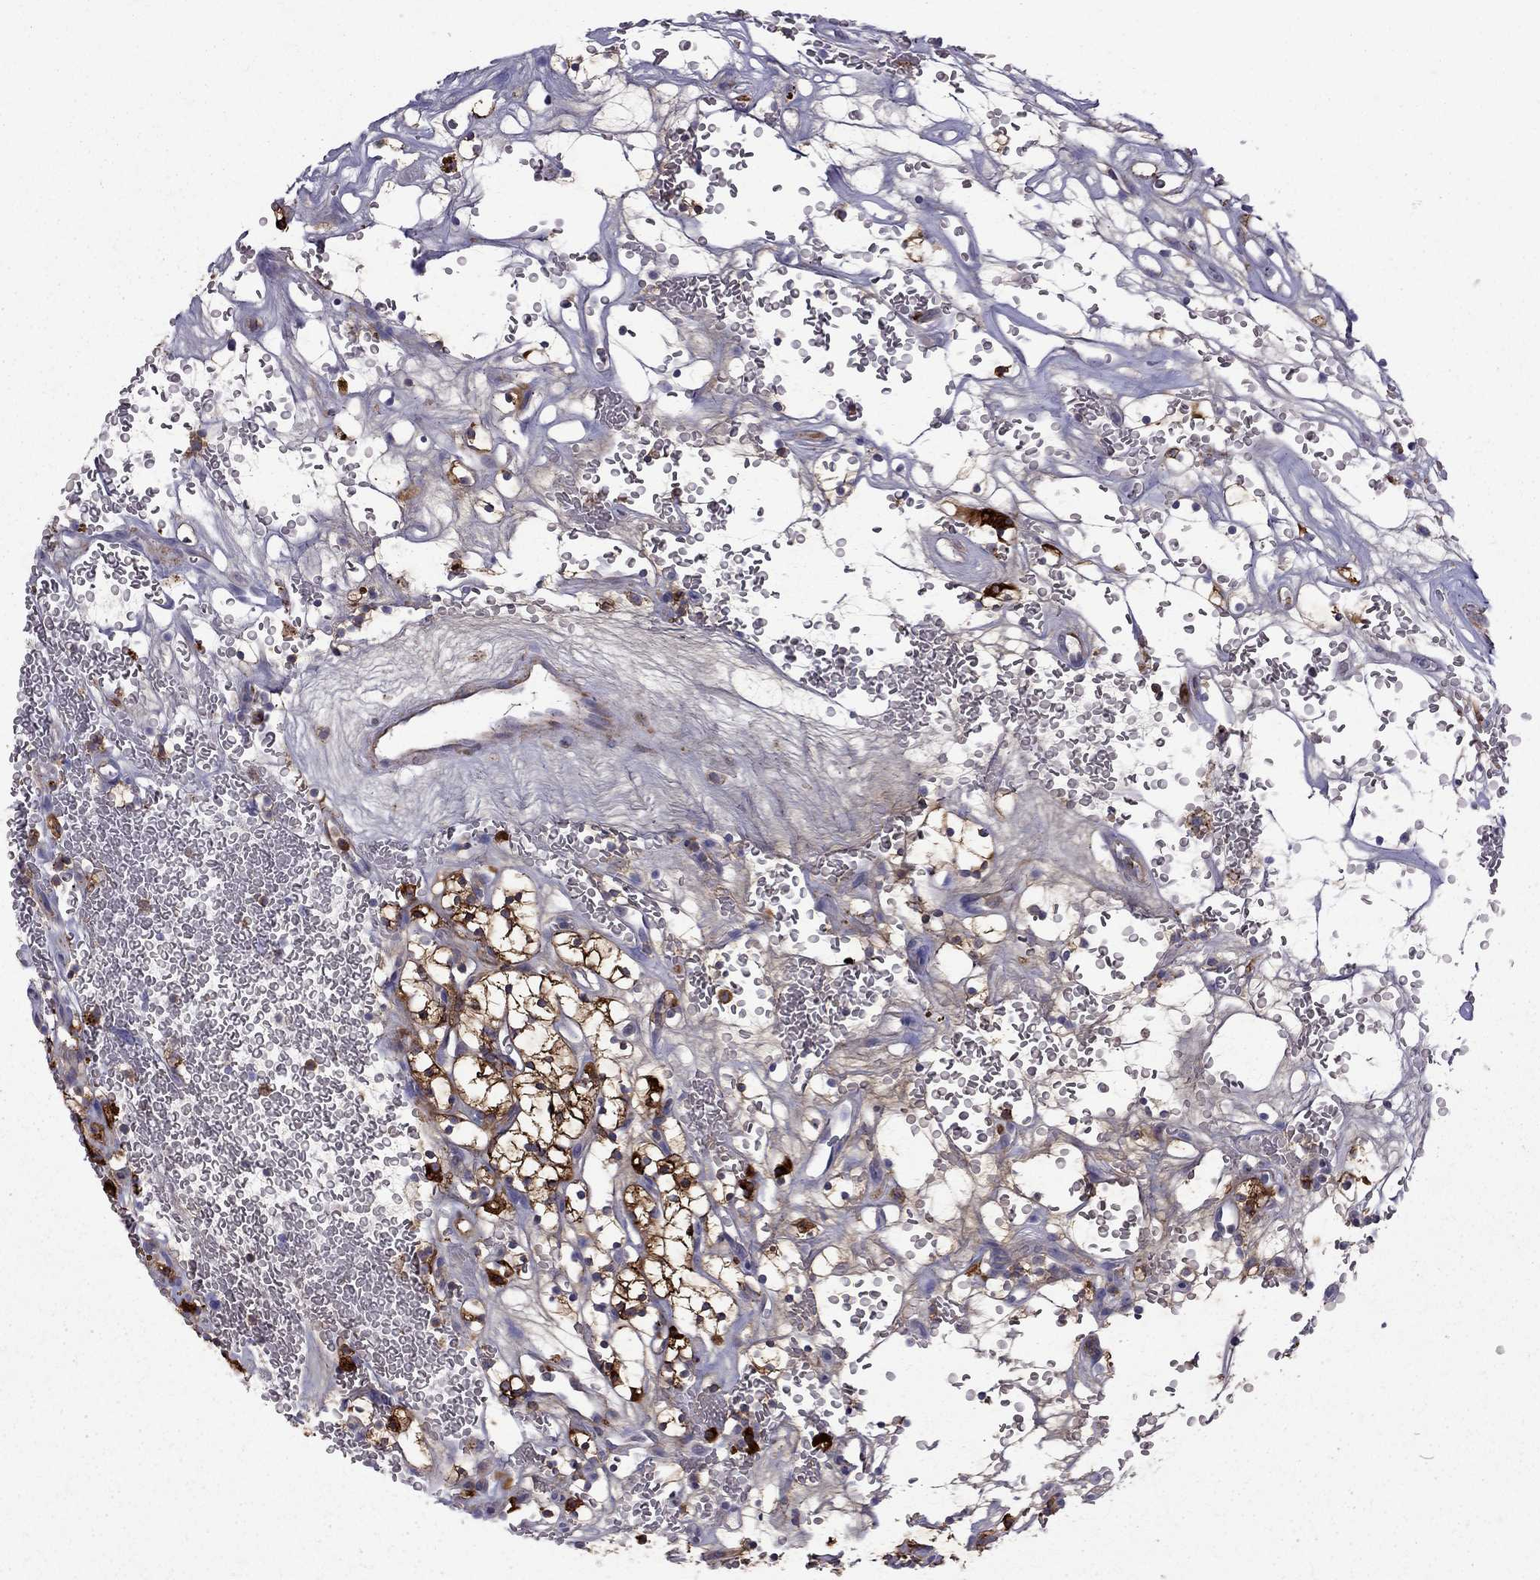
{"staining": {"intensity": "strong", "quantity": ">75%", "location": "cytoplasmic/membranous"}, "tissue": "renal cancer", "cell_type": "Tumor cells", "image_type": "cancer", "snomed": [{"axis": "morphology", "description": "Adenocarcinoma, NOS"}, {"axis": "topography", "description": "Kidney"}], "caption": "The histopathology image exhibits a brown stain indicating the presence of a protein in the cytoplasmic/membranous of tumor cells in adenocarcinoma (renal).", "gene": "EIF4E3", "patient": {"sex": "female", "age": 64}}